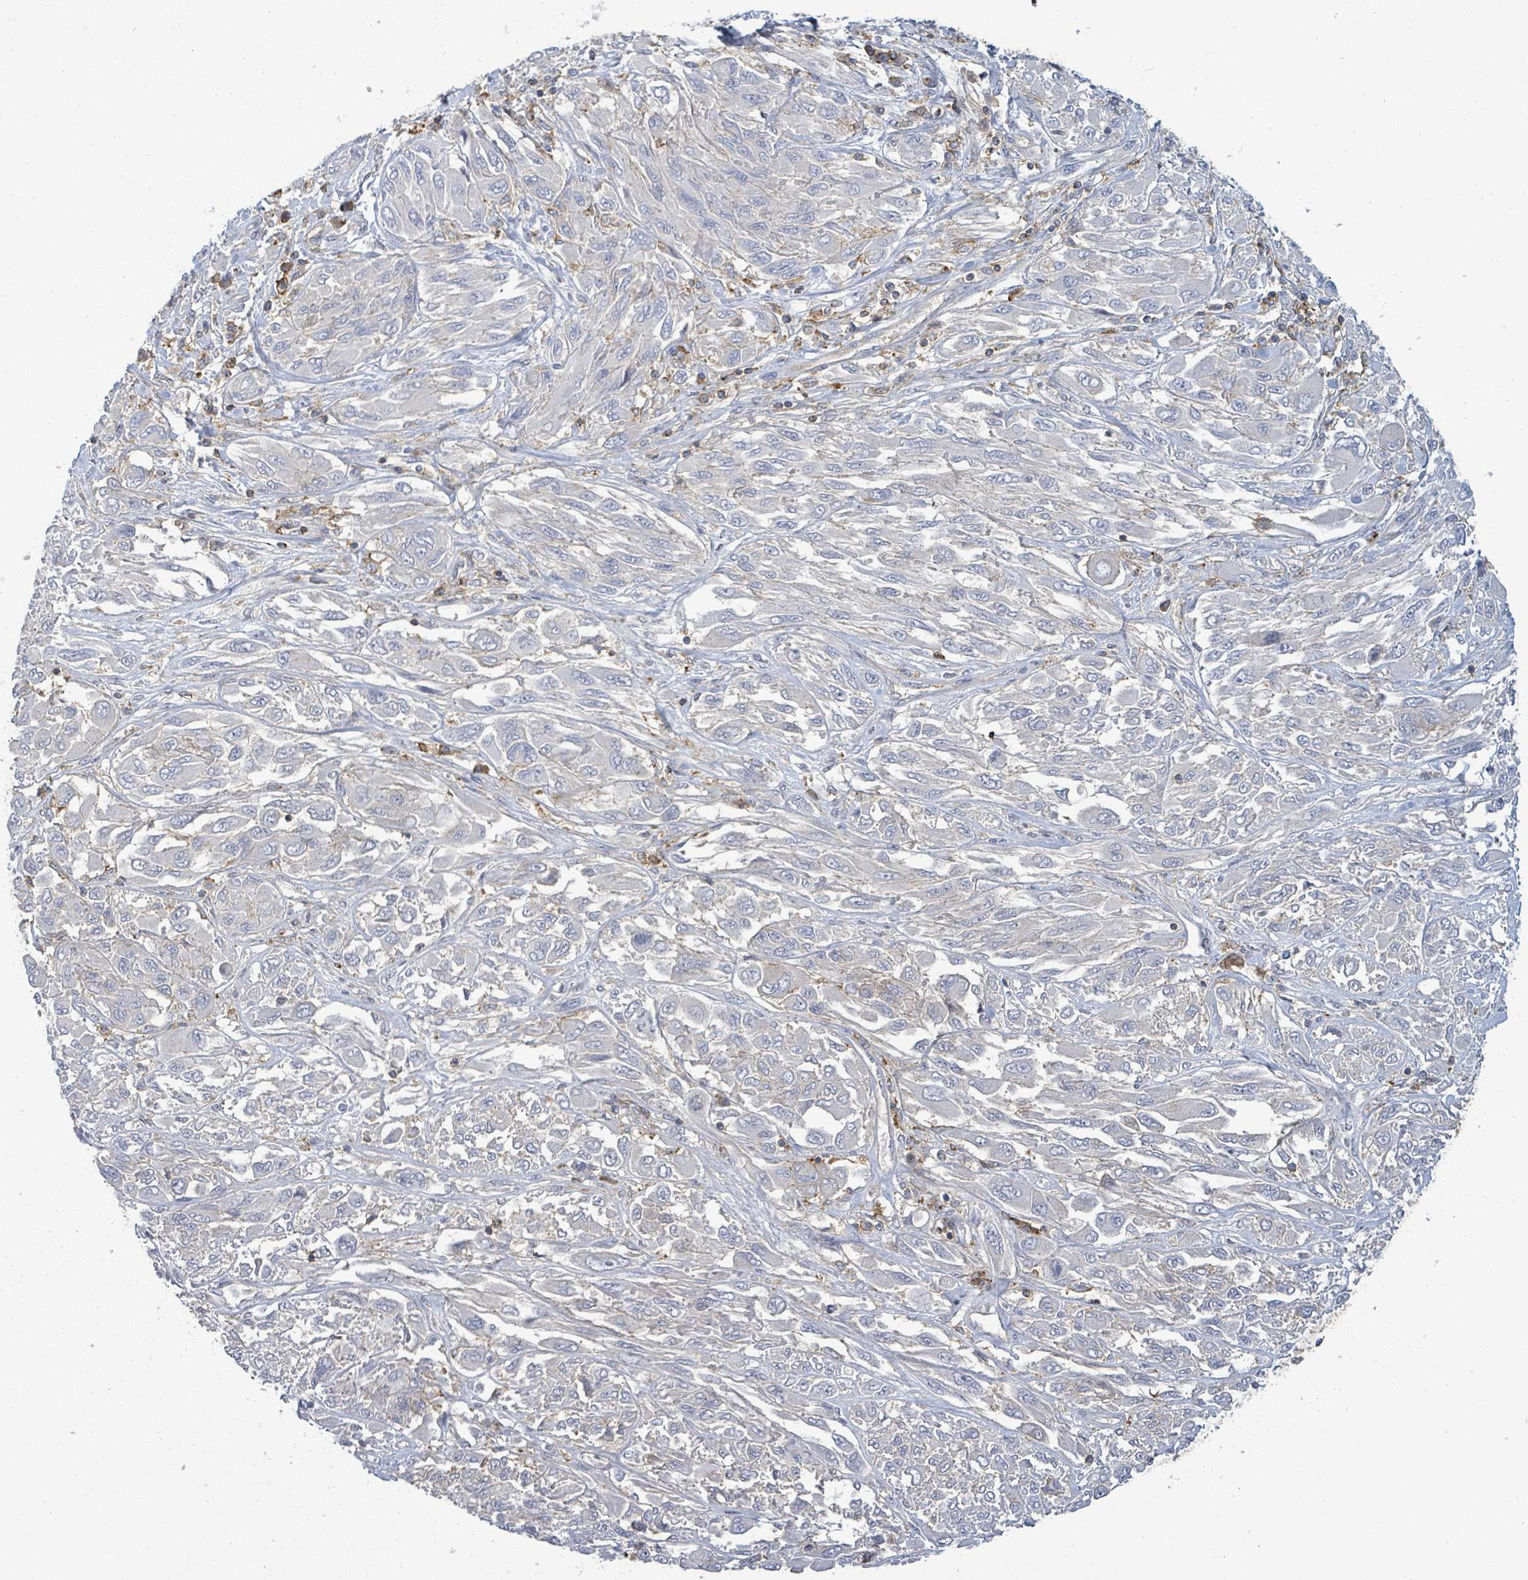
{"staining": {"intensity": "negative", "quantity": "none", "location": "none"}, "tissue": "melanoma", "cell_type": "Tumor cells", "image_type": "cancer", "snomed": [{"axis": "morphology", "description": "Malignant melanoma, NOS"}, {"axis": "topography", "description": "Skin"}], "caption": "This is a photomicrograph of IHC staining of melanoma, which shows no positivity in tumor cells. The staining is performed using DAB (3,3'-diaminobenzidine) brown chromogen with nuclei counter-stained in using hematoxylin.", "gene": "TNFRSF14", "patient": {"sex": "female", "age": 91}}